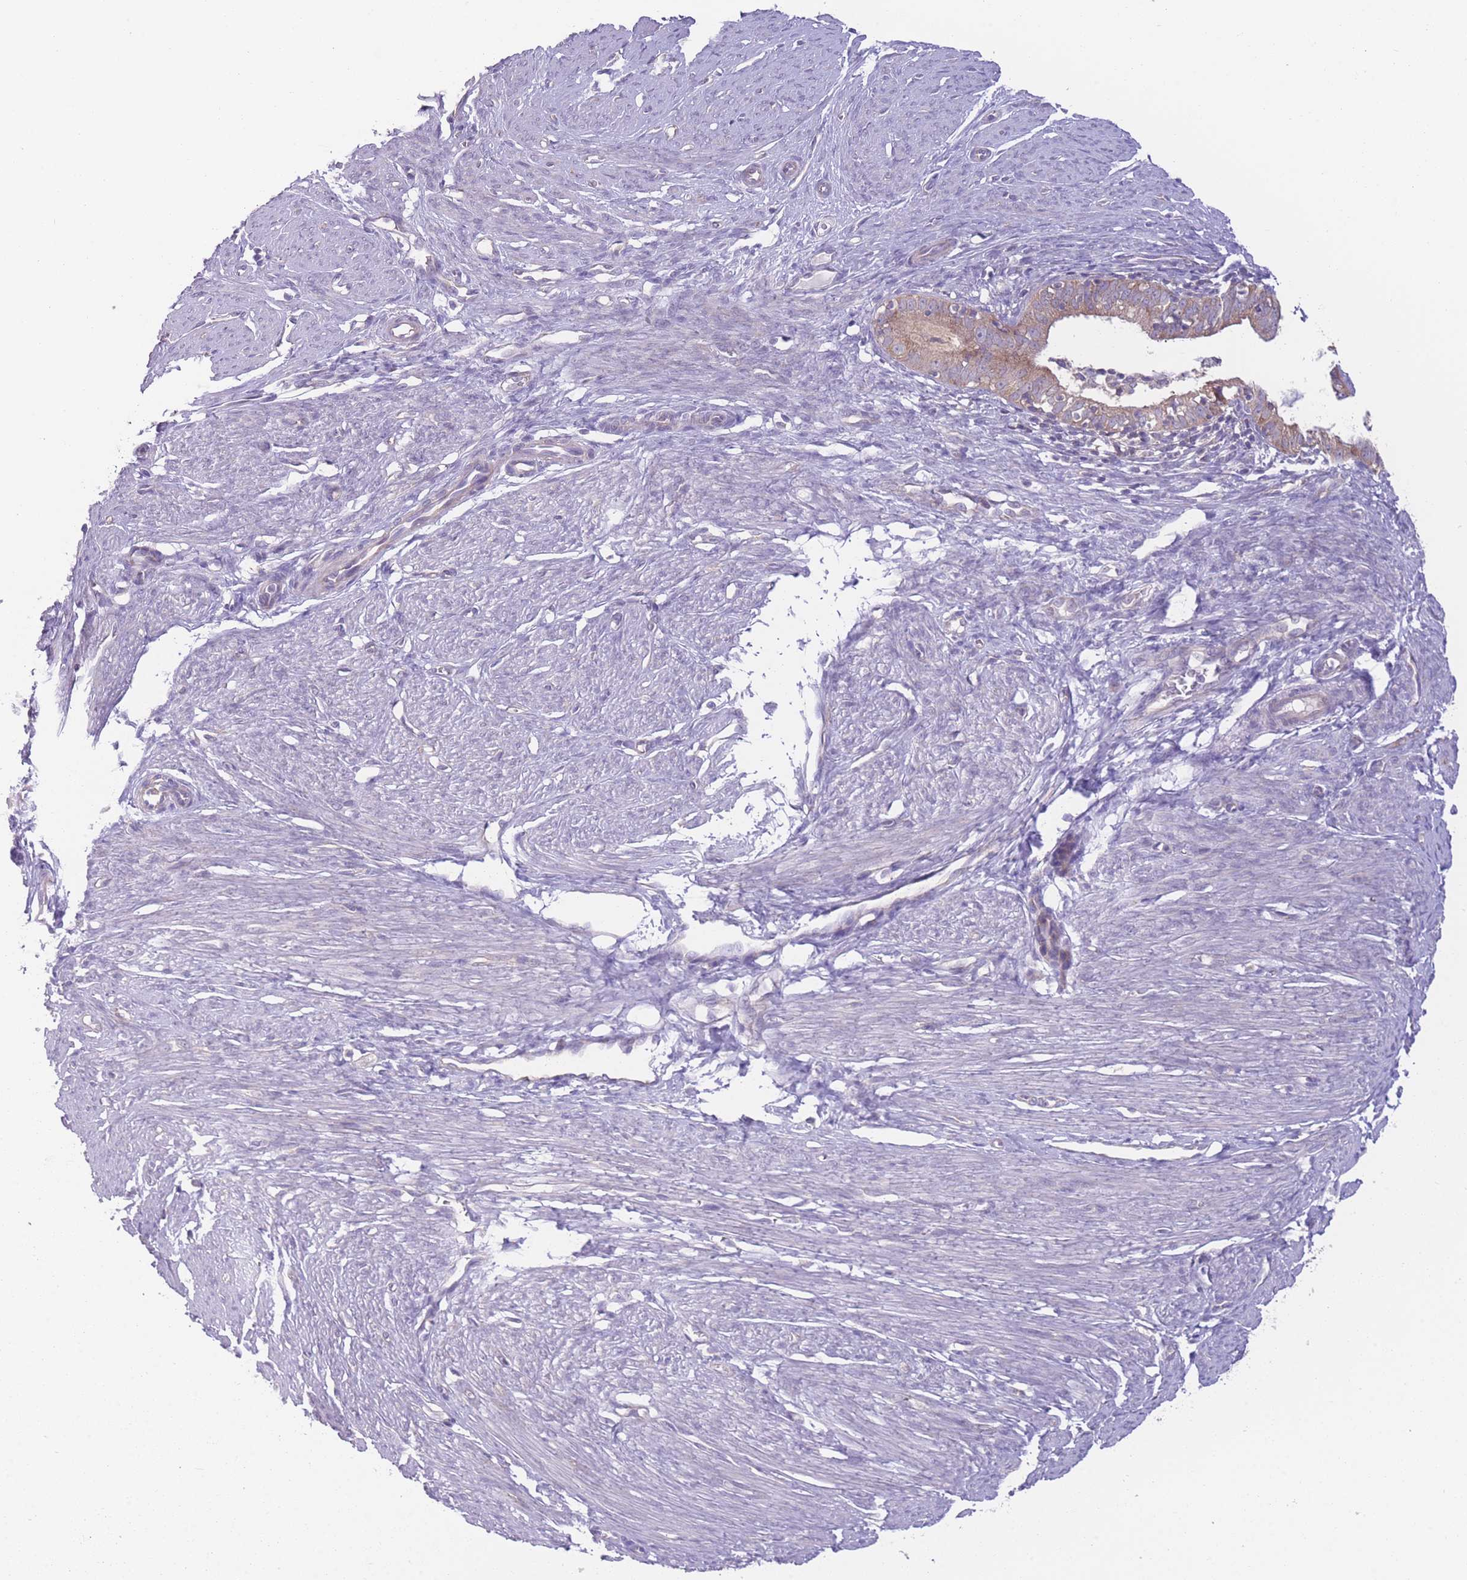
{"staining": {"intensity": "moderate", "quantity": ">75%", "location": "cytoplasmic/membranous"}, "tissue": "endometrial cancer", "cell_type": "Tumor cells", "image_type": "cancer", "snomed": [{"axis": "morphology", "description": "Adenocarcinoma, NOS"}, {"axis": "topography", "description": "Endometrium"}], "caption": "Approximately >75% of tumor cells in endometrial cancer exhibit moderate cytoplasmic/membranous protein positivity as visualized by brown immunohistochemical staining.", "gene": "CCT6B", "patient": {"sex": "female", "age": 51}}